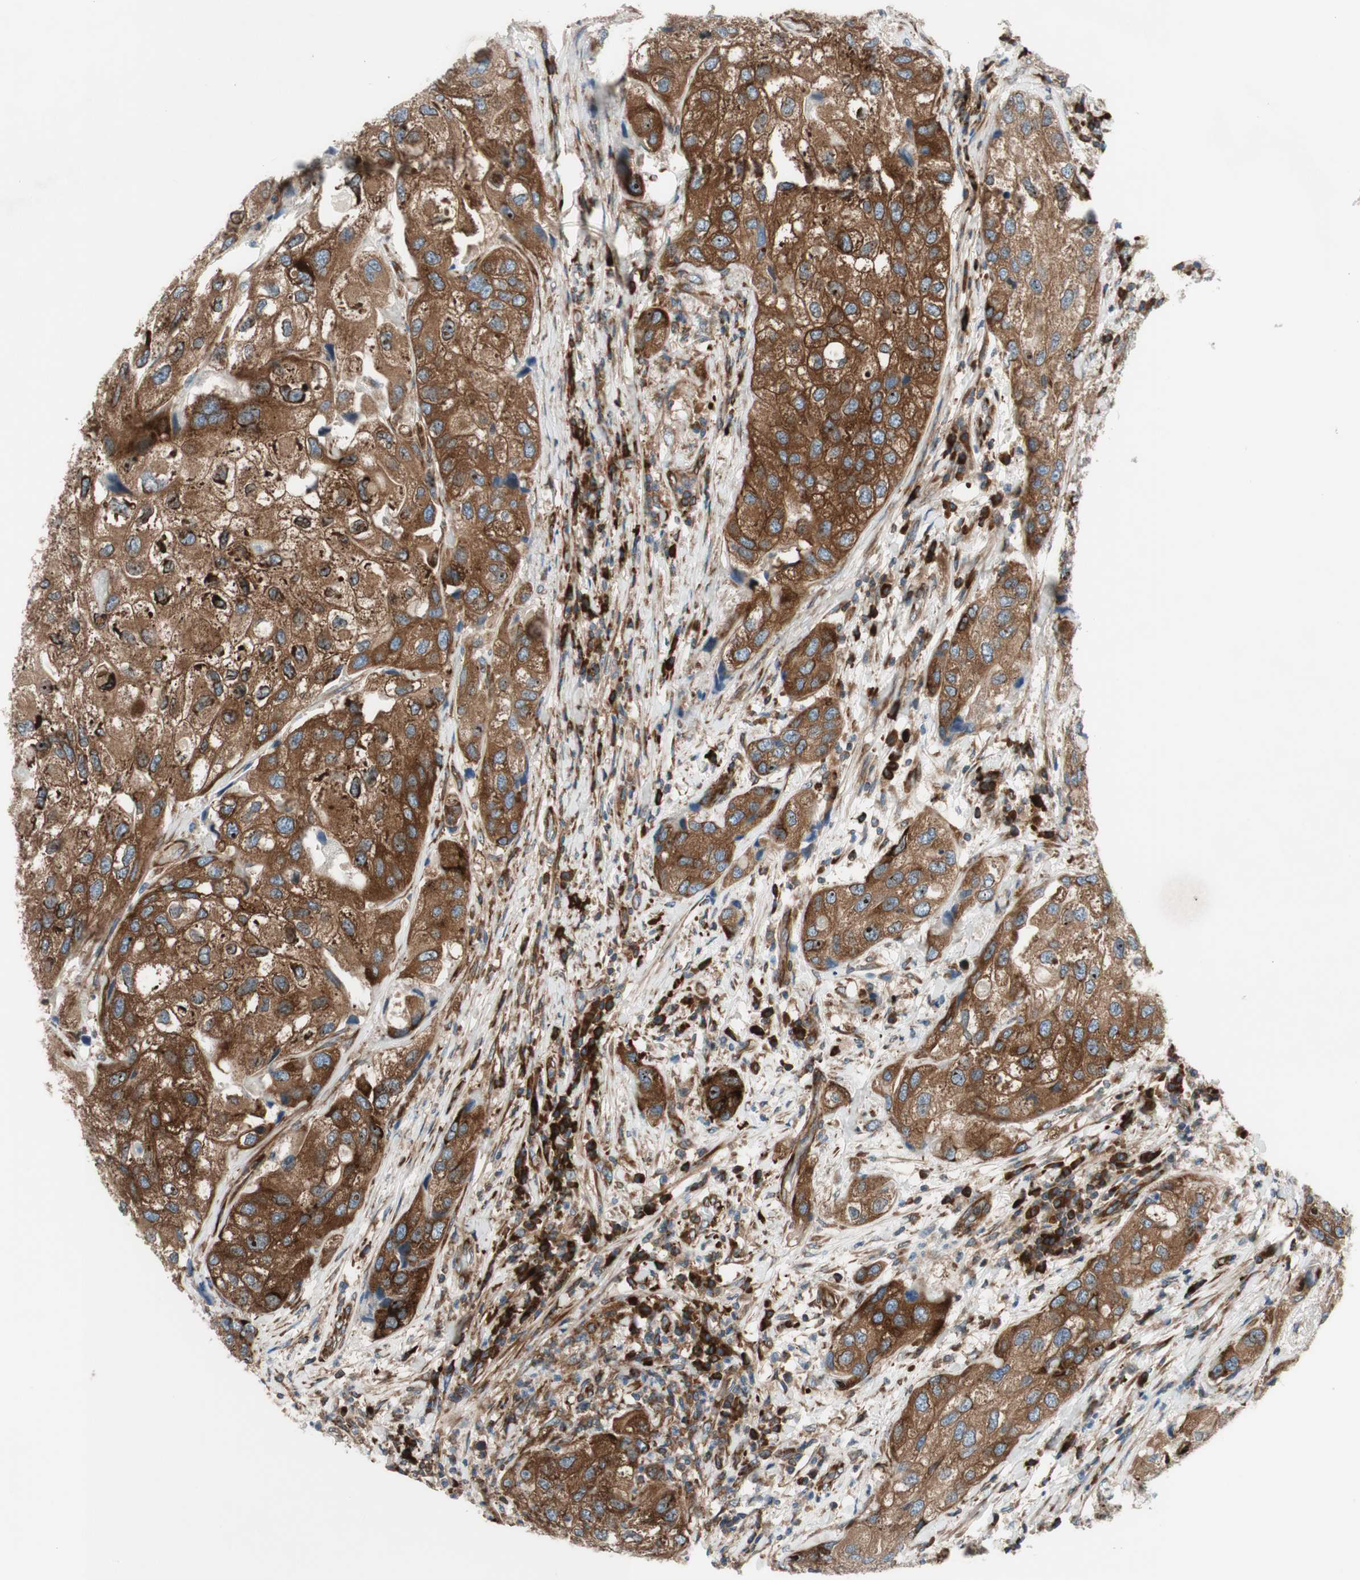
{"staining": {"intensity": "moderate", "quantity": ">75%", "location": "cytoplasmic/membranous"}, "tissue": "urothelial cancer", "cell_type": "Tumor cells", "image_type": "cancer", "snomed": [{"axis": "morphology", "description": "Urothelial carcinoma, High grade"}, {"axis": "topography", "description": "Urinary bladder"}], "caption": "A medium amount of moderate cytoplasmic/membranous staining is seen in about >75% of tumor cells in high-grade urothelial carcinoma tissue.", "gene": "CCN4", "patient": {"sex": "female", "age": 64}}